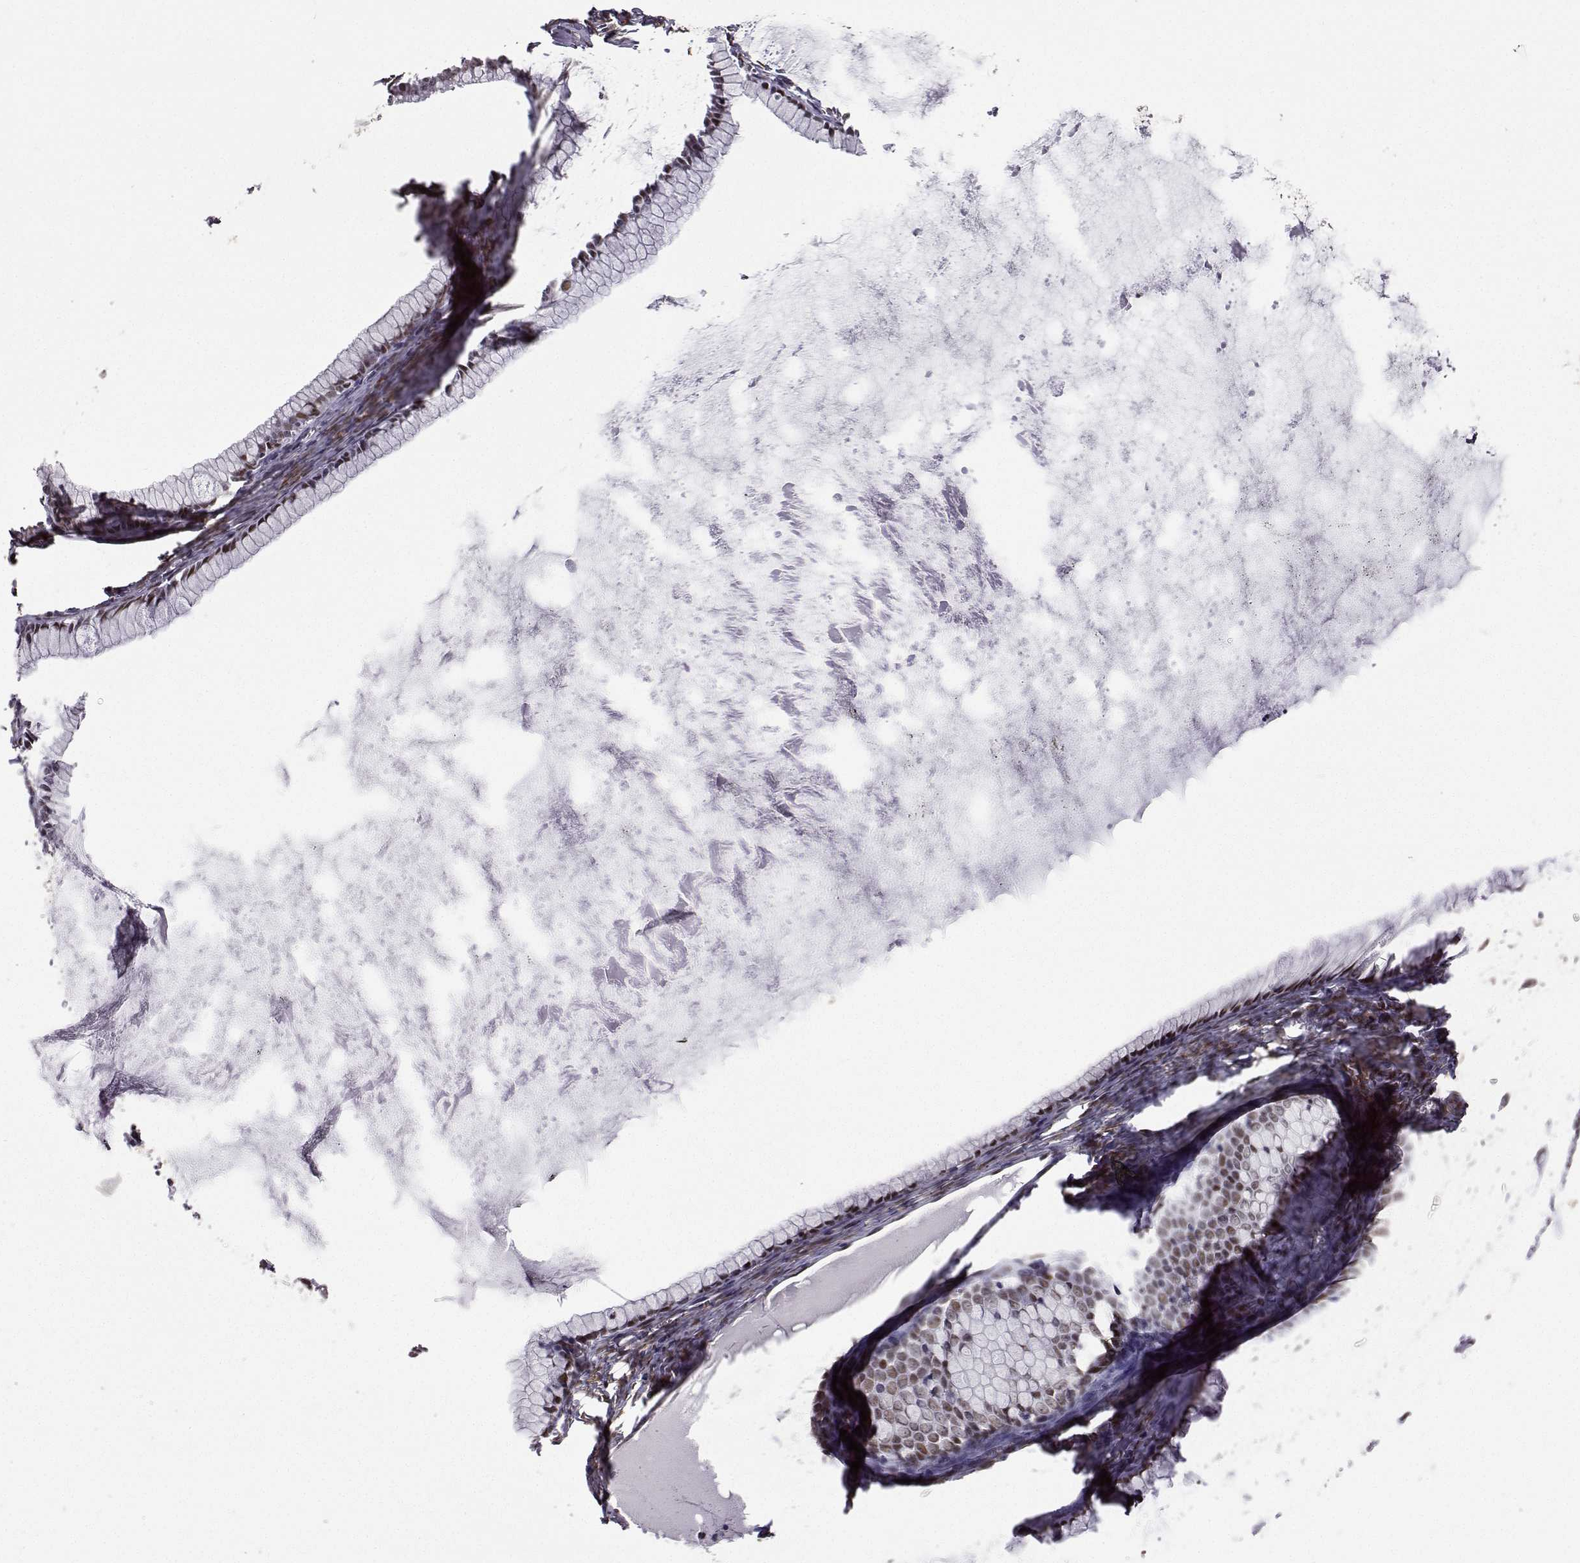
{"staining": {"intensity": "strong", "quantity": ">75%", "location": "nuclear"}, "tissue": "ovarian cancer", "cell_type": "Tumor cells", "image_type": "cancer", "snomed": [{"axis": "morphology", "description": "Cystadenocarcinoma, mucinous, NOS"}, {"axis": "topography", "description": "Ovary"}], "caption": "An image of ovarian cancer stained for a protein demonstrates strong nuclear brown staining in tumor cells.", "gene": "PHGDH", "patient": {"sex": "female", "age": 41}}